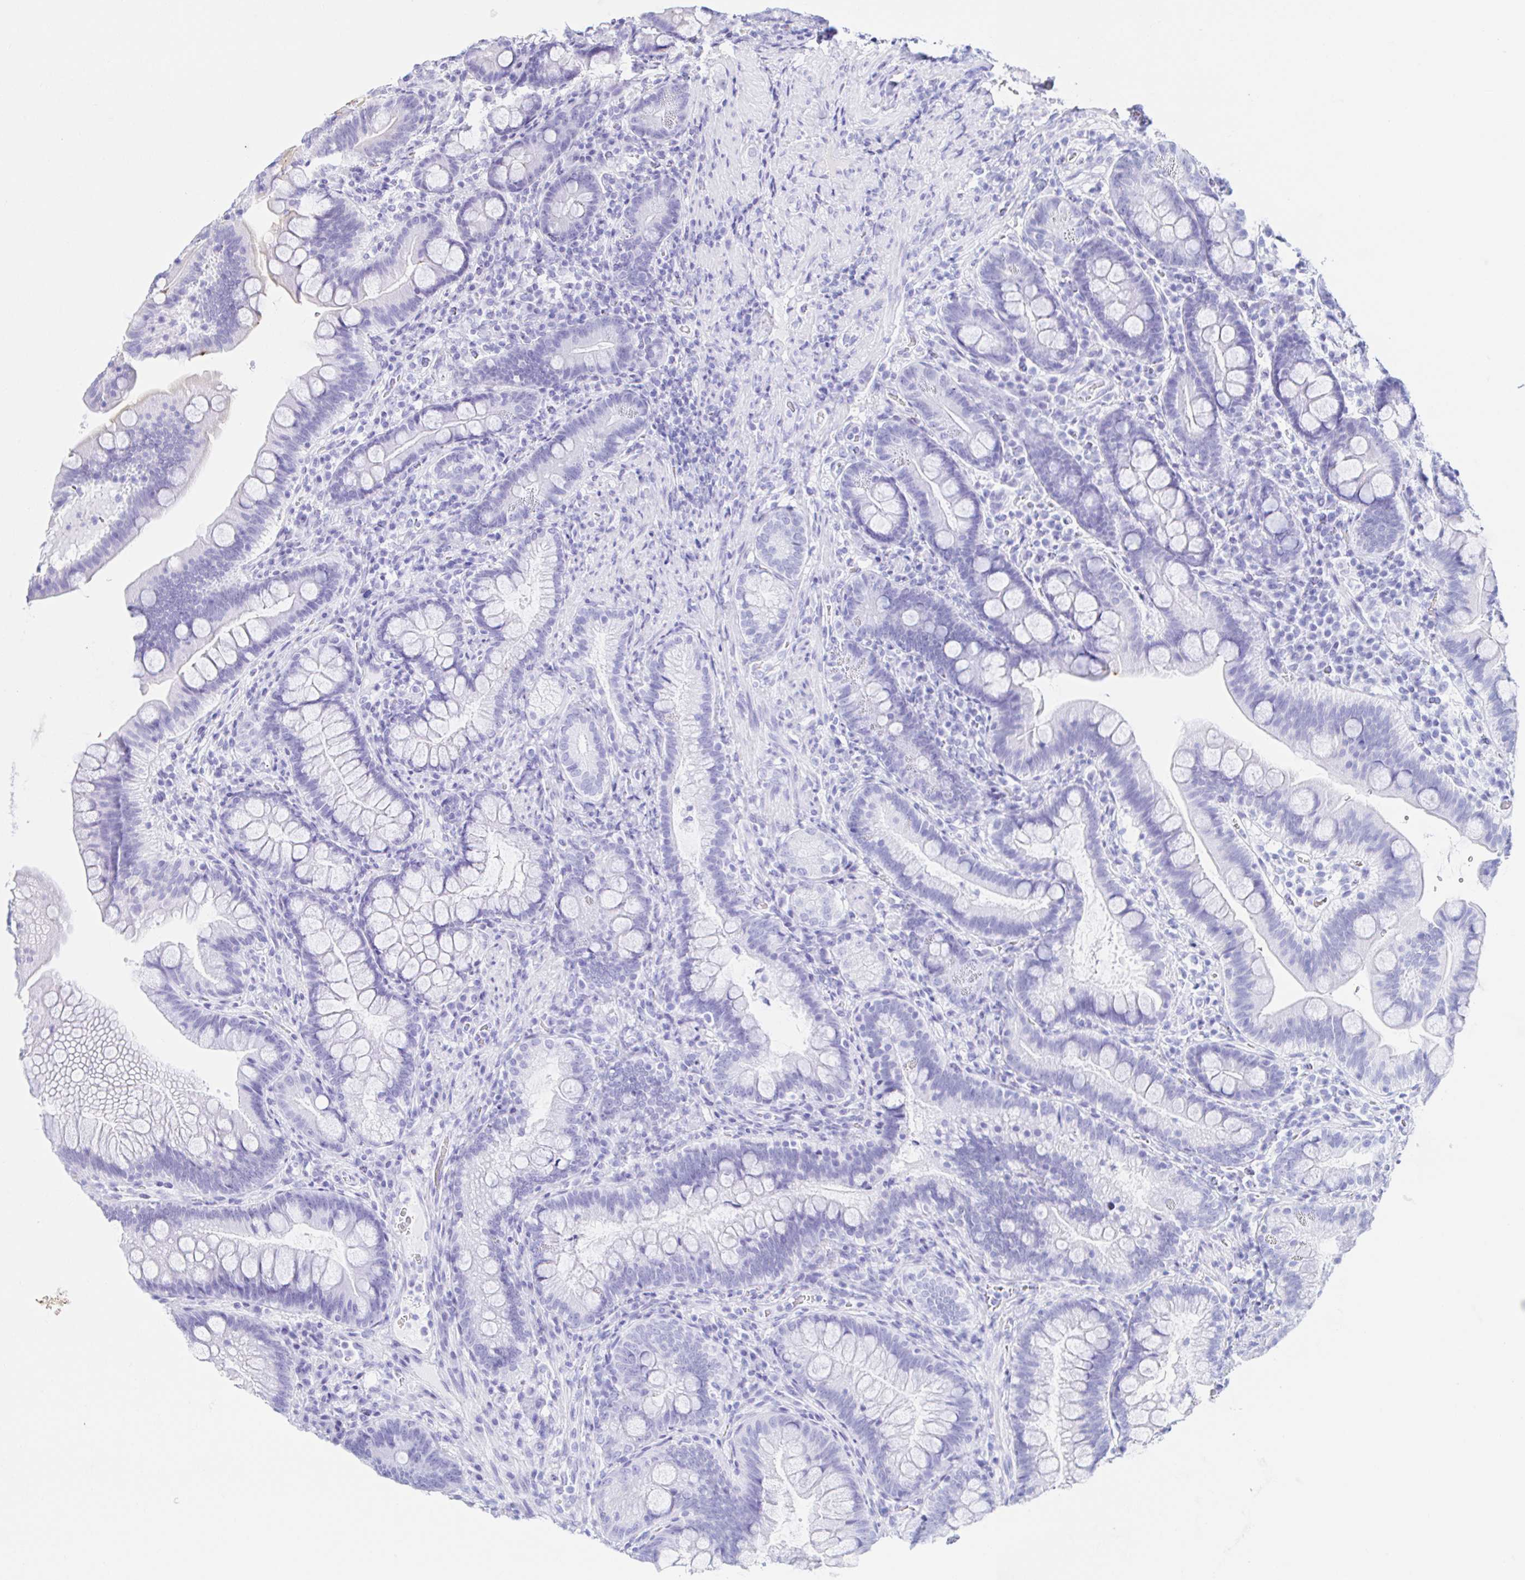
{"staining": {"intensity": "moderate", "quantity": "25%-75%", "location": "cytoplasmic/membranous"}, "tissue": "duodenum", "cell_type": "Glandular cells", "image_type": "normal", "snomed": [{"axis": "morphology", "description": "Normal tissue, NOS"}, {"axis": "topography", "description": "Pancreas"}, {"axis": "topography", "description": "Duodenum"}], "caption": "Immunohistochemistry (DAB (3,3'-diaminobenzidine)) staining of unremarkable human duodenum shows moderate cytoplasmic/membranous protein positivity in about 25%-75% of glandular cells. Ihc stains the protein of interest in brown and the nuclei are stained blue.", "gene": "SAA2", "patient": {"sex": "male", "age": 59}}